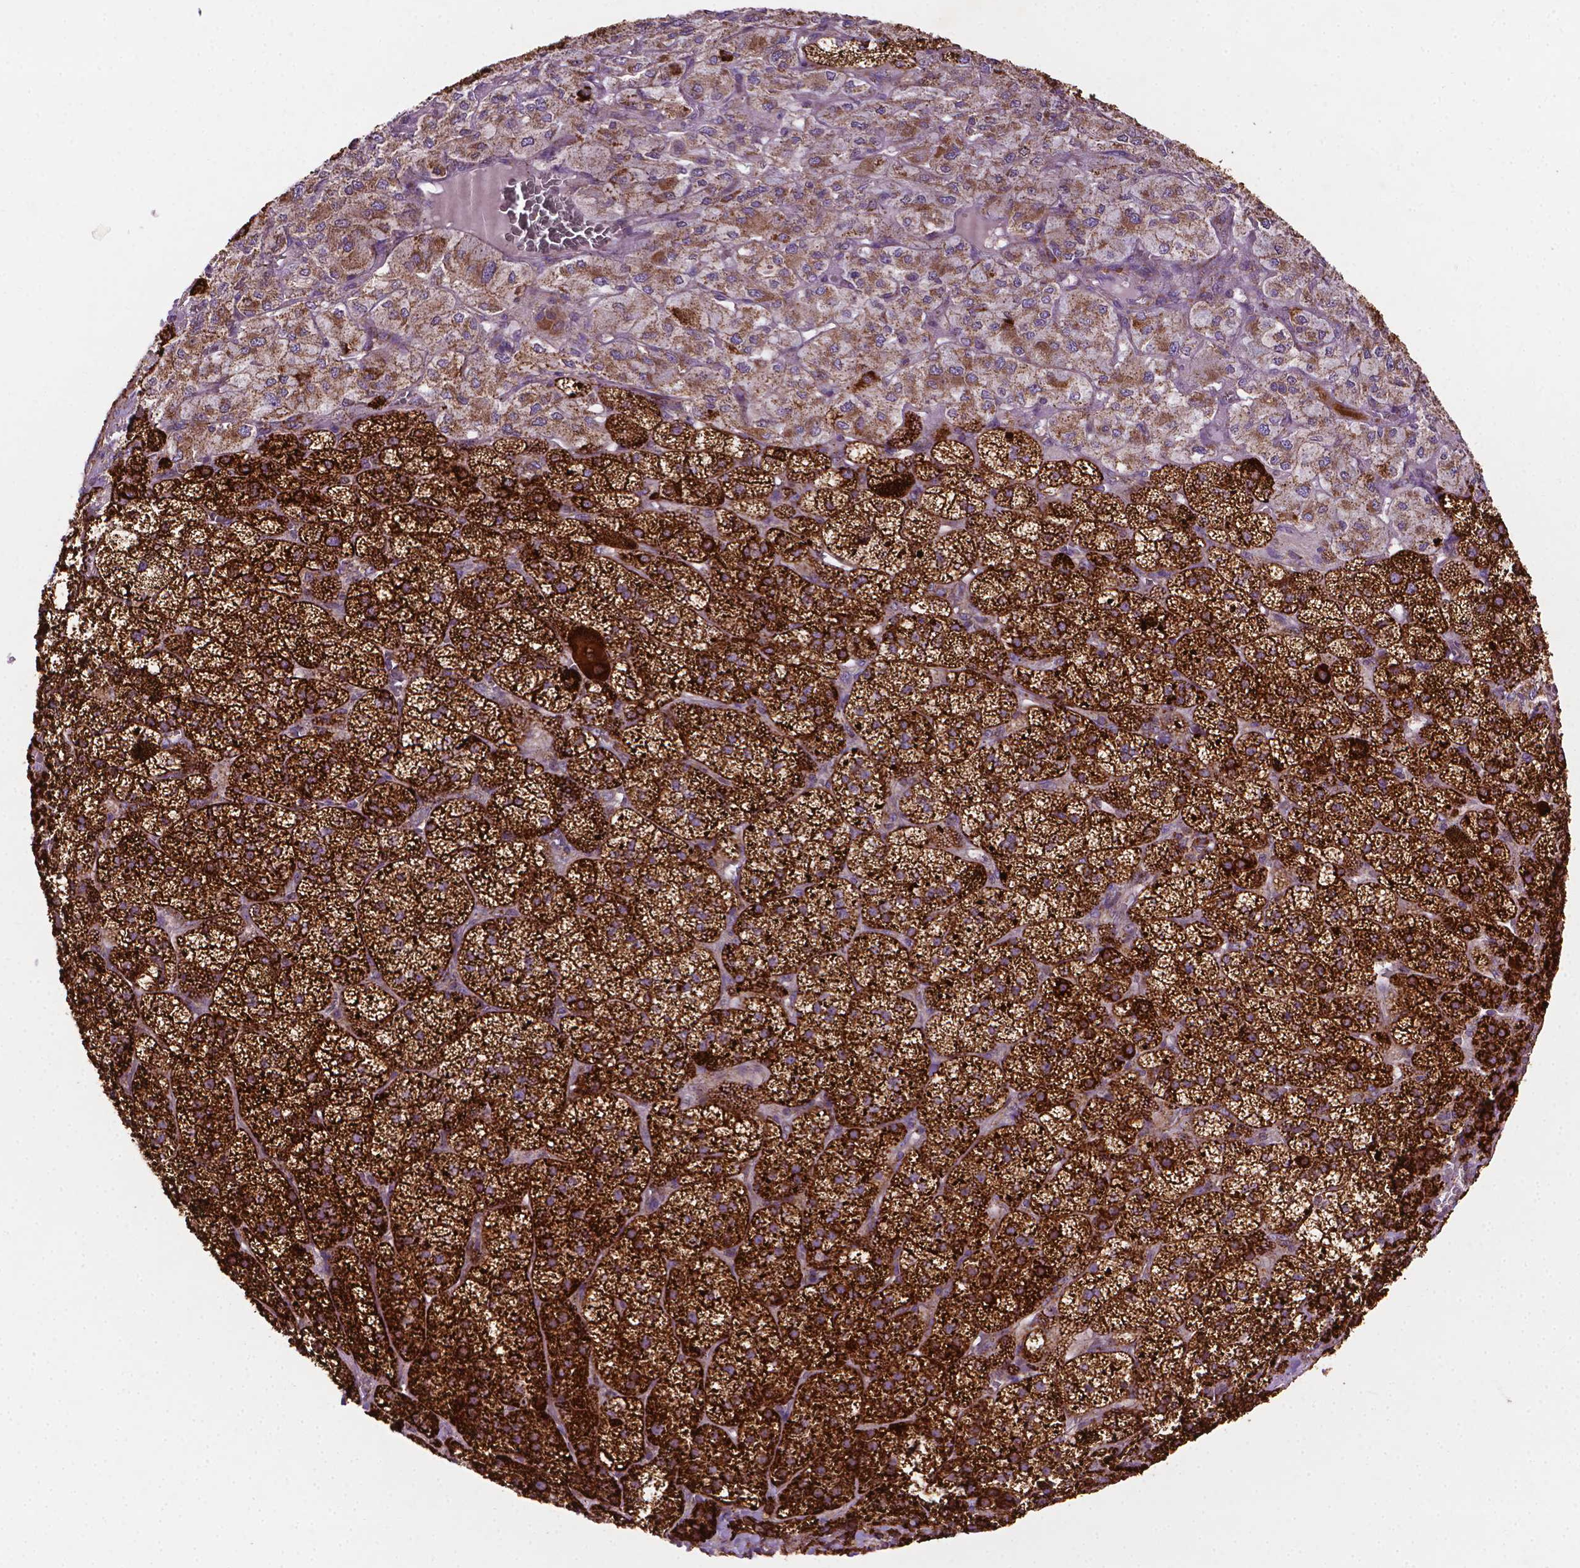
{"staining": {"intensity": "strong", "quantity": ">75%", "location": "cytoplasmic/membranous"}, "tissue": "adrenal gland", "cell_type": "Glandular cells", "image_type": "normal", "snomed": [{"axis": "morphology", "description": "Normal tissue, NOS"}, {"axis": "topography", "description": "Adrenal gland"}], "caption": "A brown stain highlights strong cytoplasmic/membranous staining of a protein in glandular cells of unremarkable human adrenal gland. The staining was performed using DAB, with brown indicating positive protein expression. Nuclei are stained blue with hematoxylin.", "gene": "ILVBL", "patient": {"sex": "female", "age": 60}}